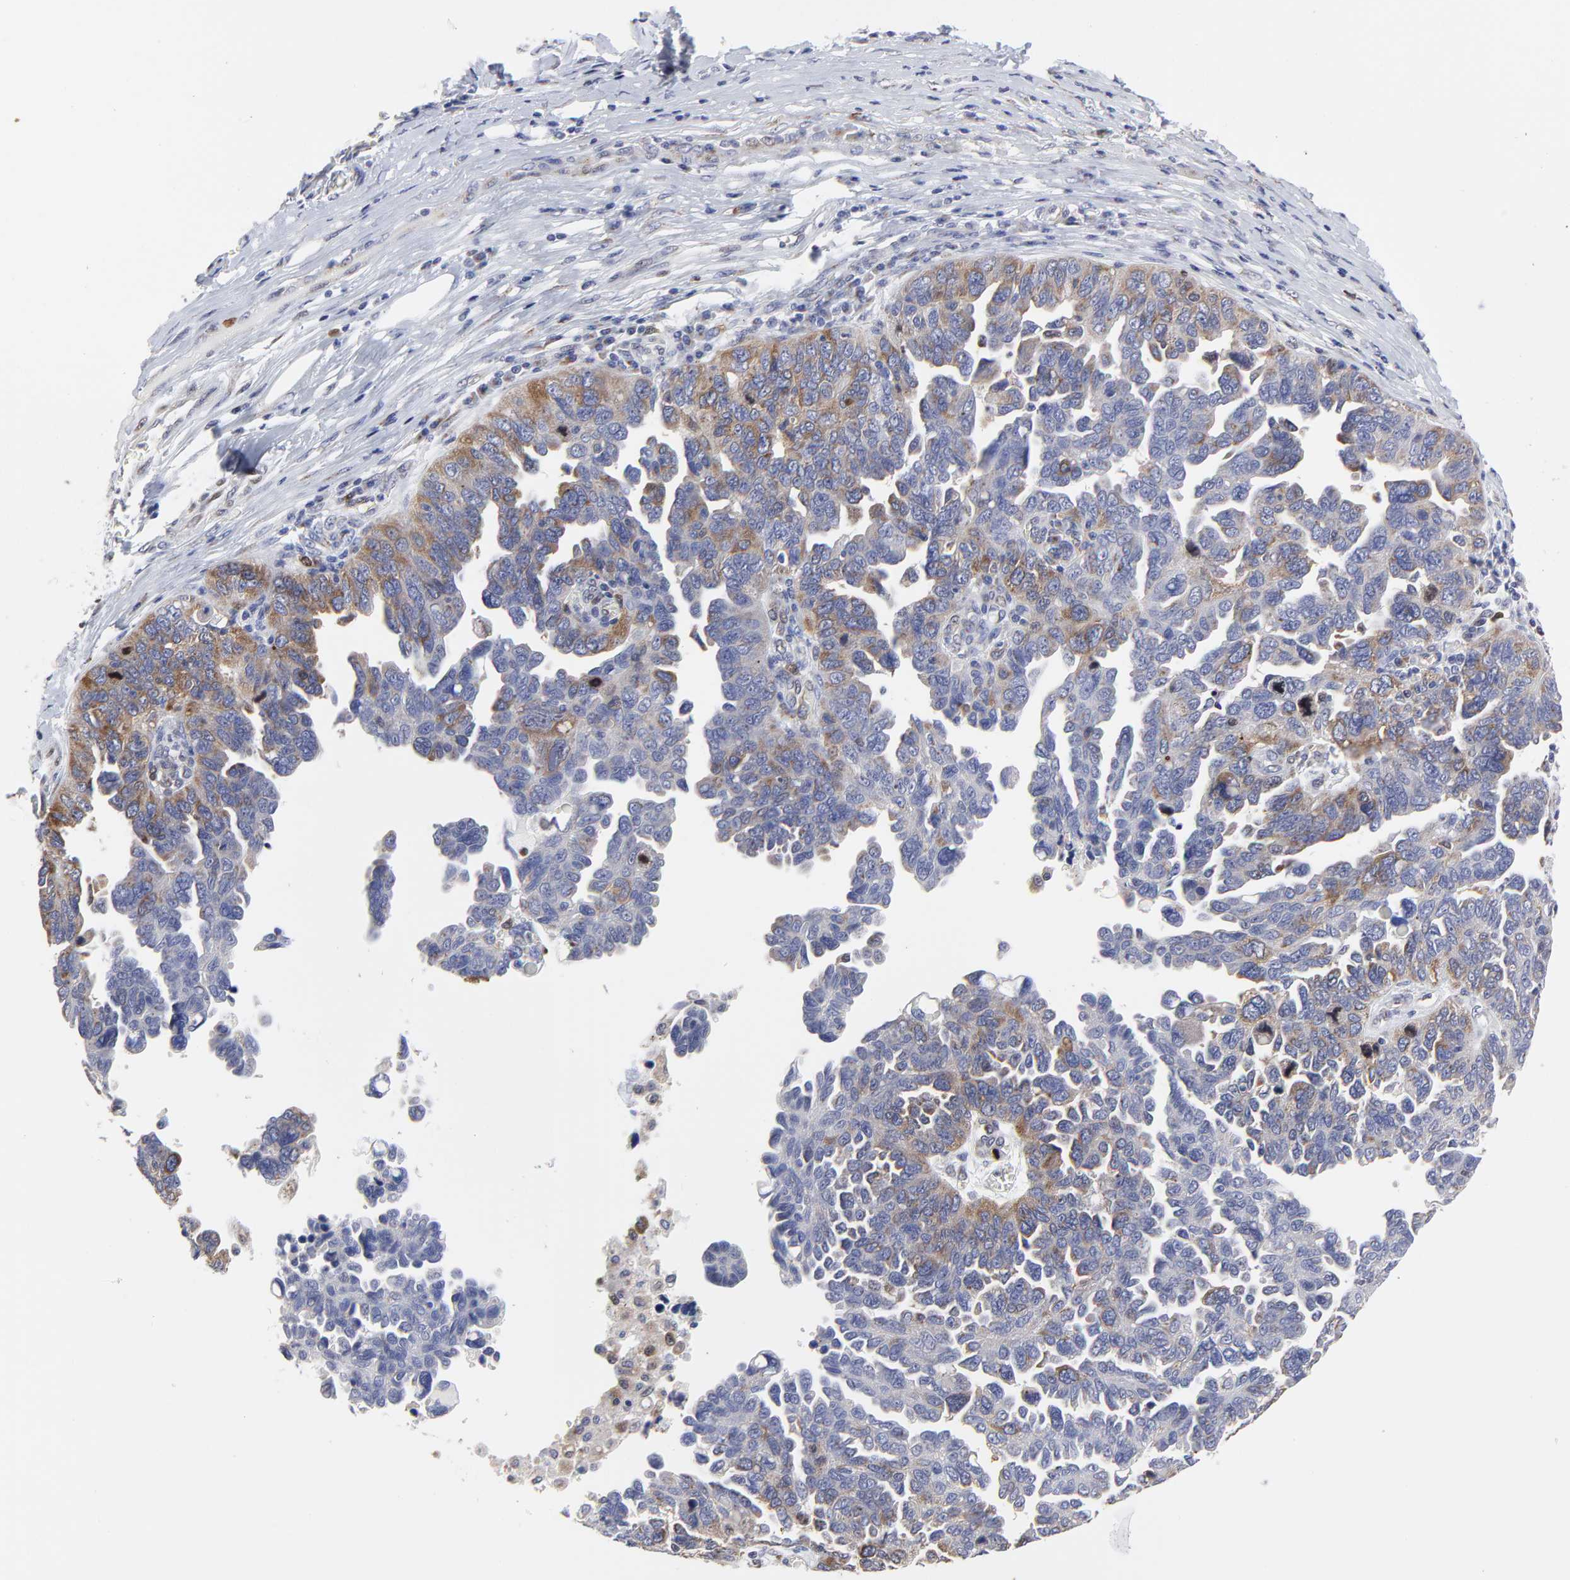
{"staining": {"intensity": "moderate", "quantity": "<25%", "location": "cytoplasmic/membranous"}, "tissue": "ovarian cancer", "cell_type": "Tumor cells", "image_type": "cancer", "snomed": [{"axis": "morphology", "description": "Cystadenocarcinoma, serous, NOS"}, {"axis": "topography", "description": "Ovary"}], "caption": "Immunohistochemistry (IHC) image of human ovarian serous cystadenocarcinoma stained for a protein (brown), which displays low levels of moderate cytoplasmic/membranous expression in about <25% of tumor cells.", "gene": "NCAPH", "patient": {"sex": "female", "age": 64}}